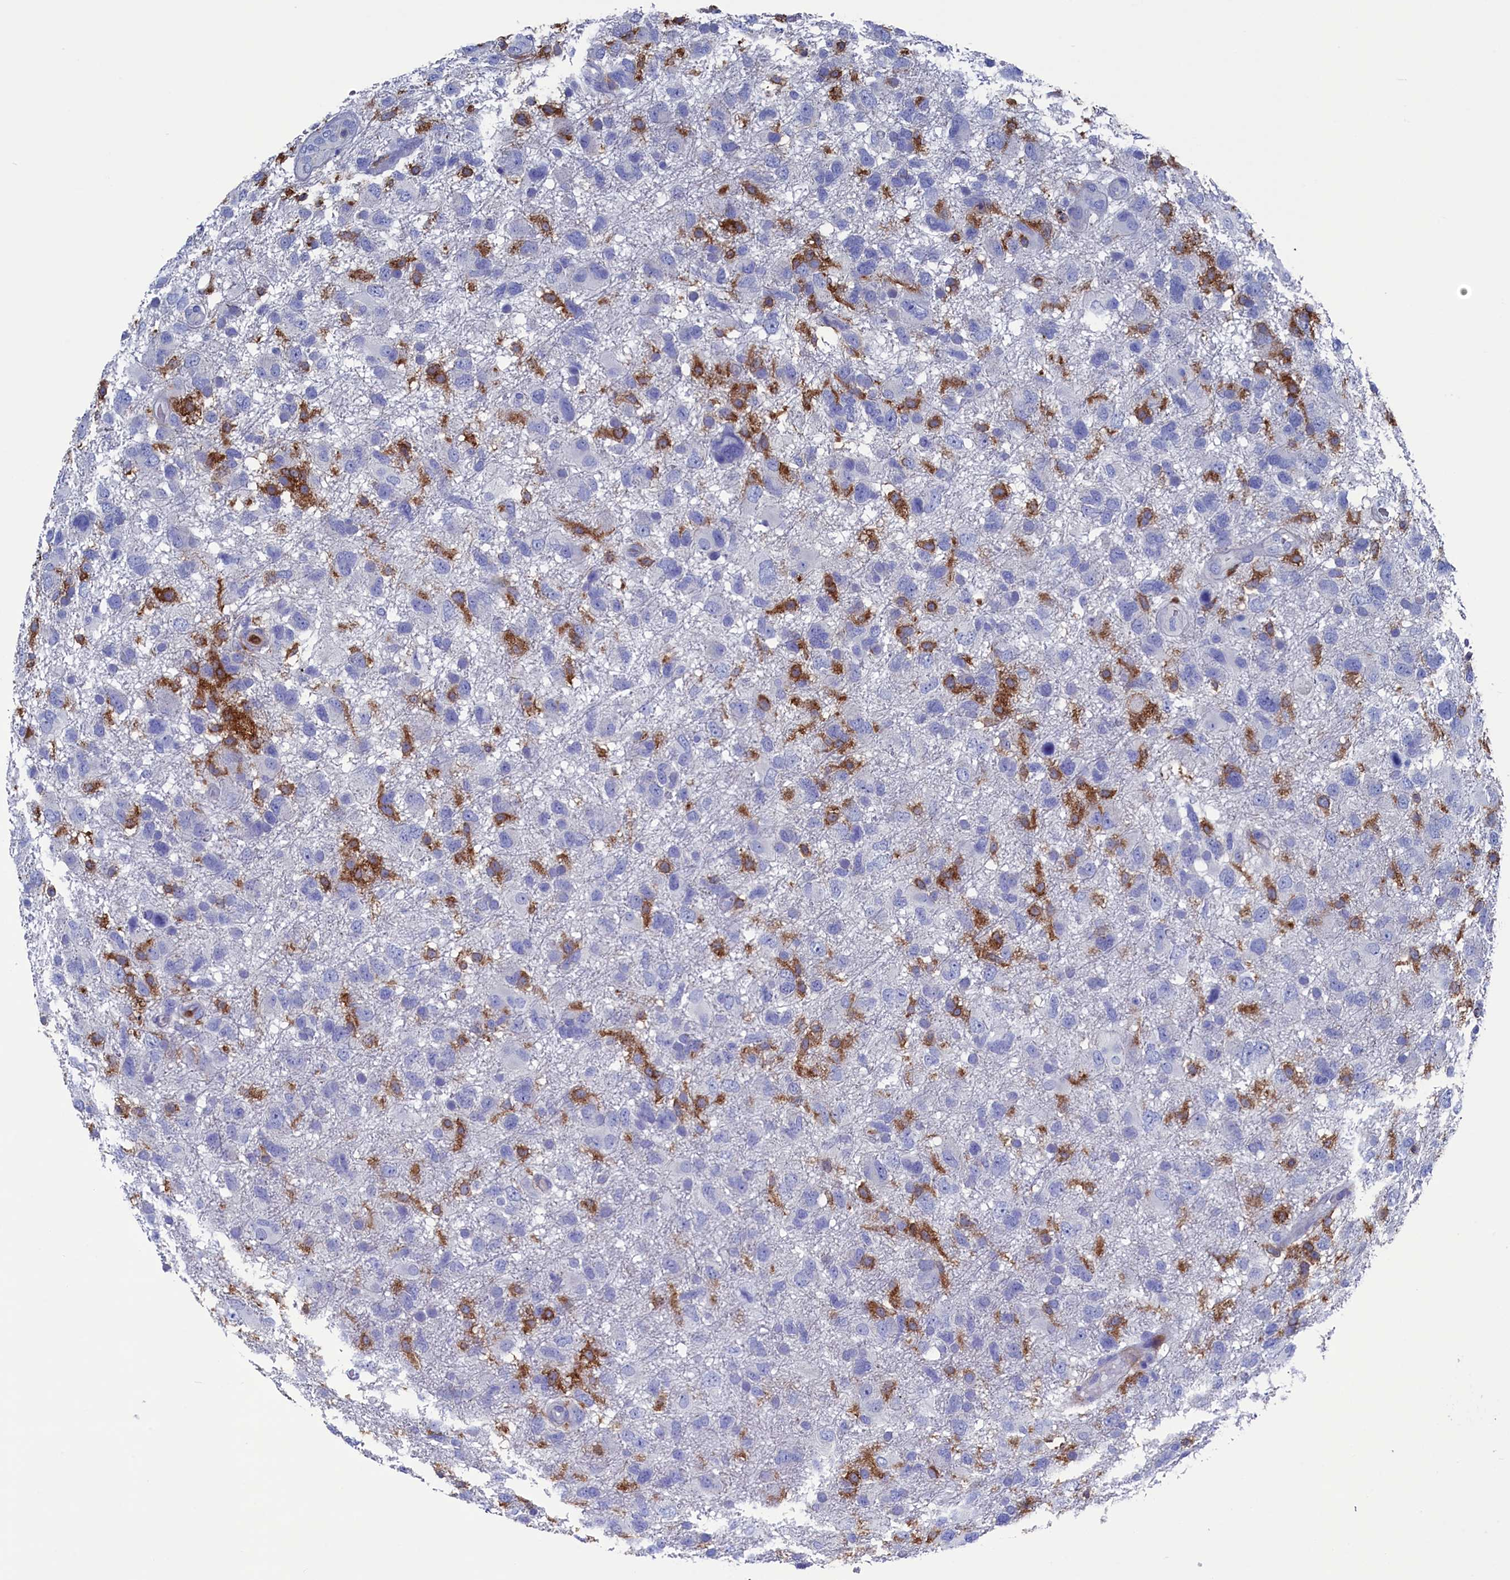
{"staining": {"intensity": "negative", "quantity": "none", "location": "none"}, "tissue": "glioma", "cell_type": "Tumor cells", "image_type": "cancer", "snomed": [{"axis": "morphology", "description": "Glioma, malignant, High grade"}, {"axis": "topography", "description": "Brain"}], "caption": "High power microscopy histopathology image of an IHC micrograph of glioma, revealing no significant expression in tumor cells.", "gene": "TYROBP", "patient": {"sex": "male", "age": 61}}